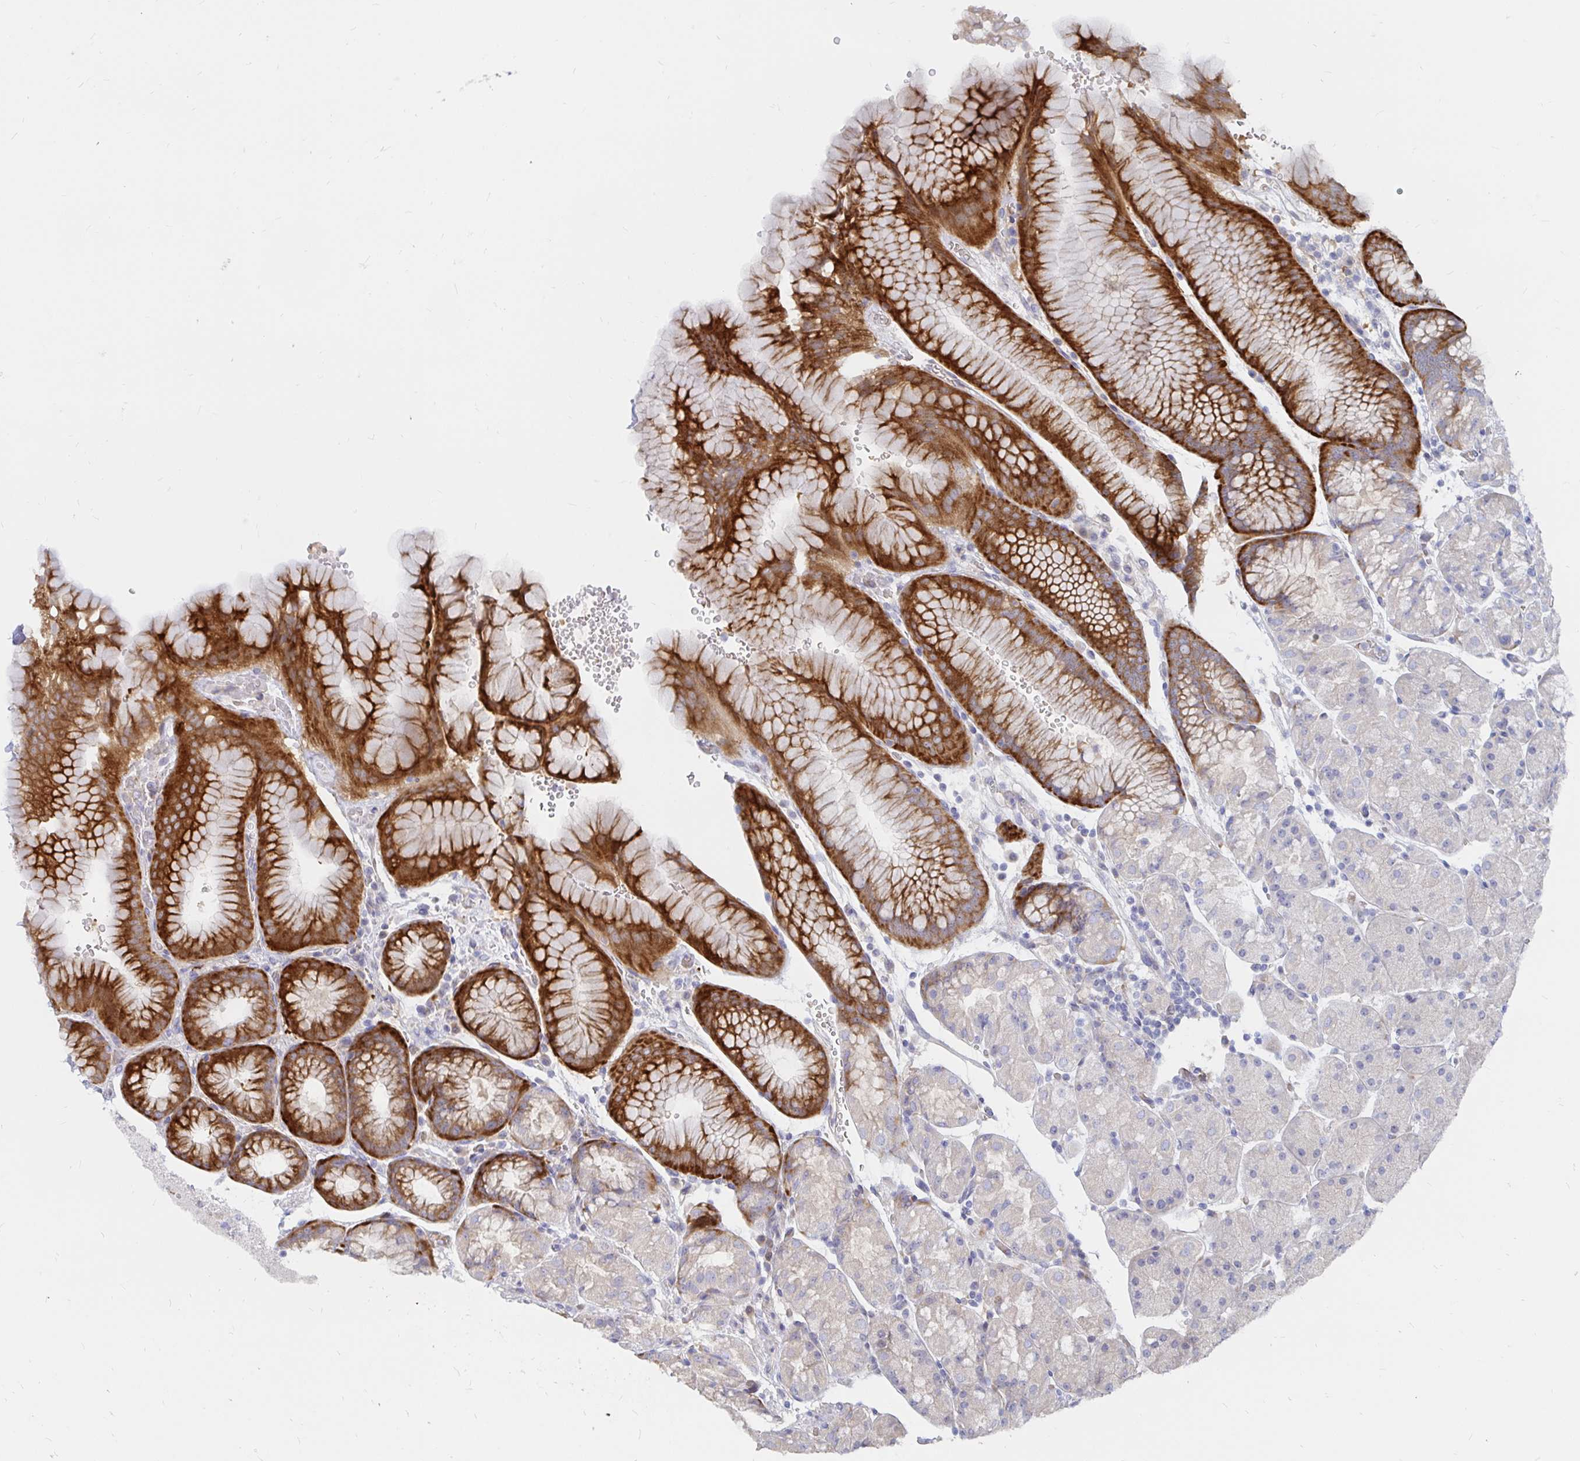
{"staining": {"intensity": "strong", "quantity": "25%-75%", "location": "cytoplasmic/membranous"}, "tissue": "stomach", "cell_type": "Glandular cells", "image_type": "normal", "snomed": [{"axis": "morphology", "description": "Normal tissue, NOS"}, {"axis": "topography", "description": "Stomach, upper"}, {"axis": "topography", "description": "Stomach"}], "caption": "A brown stain highlights strong cytoplasmic/membranous staining of a protein in glandular cells of benign stomach. (DAB IHC with brightfield microscopy, high magnification).", "gene": "KCTD19", "patient": {"sex": "male", "age": 76}}